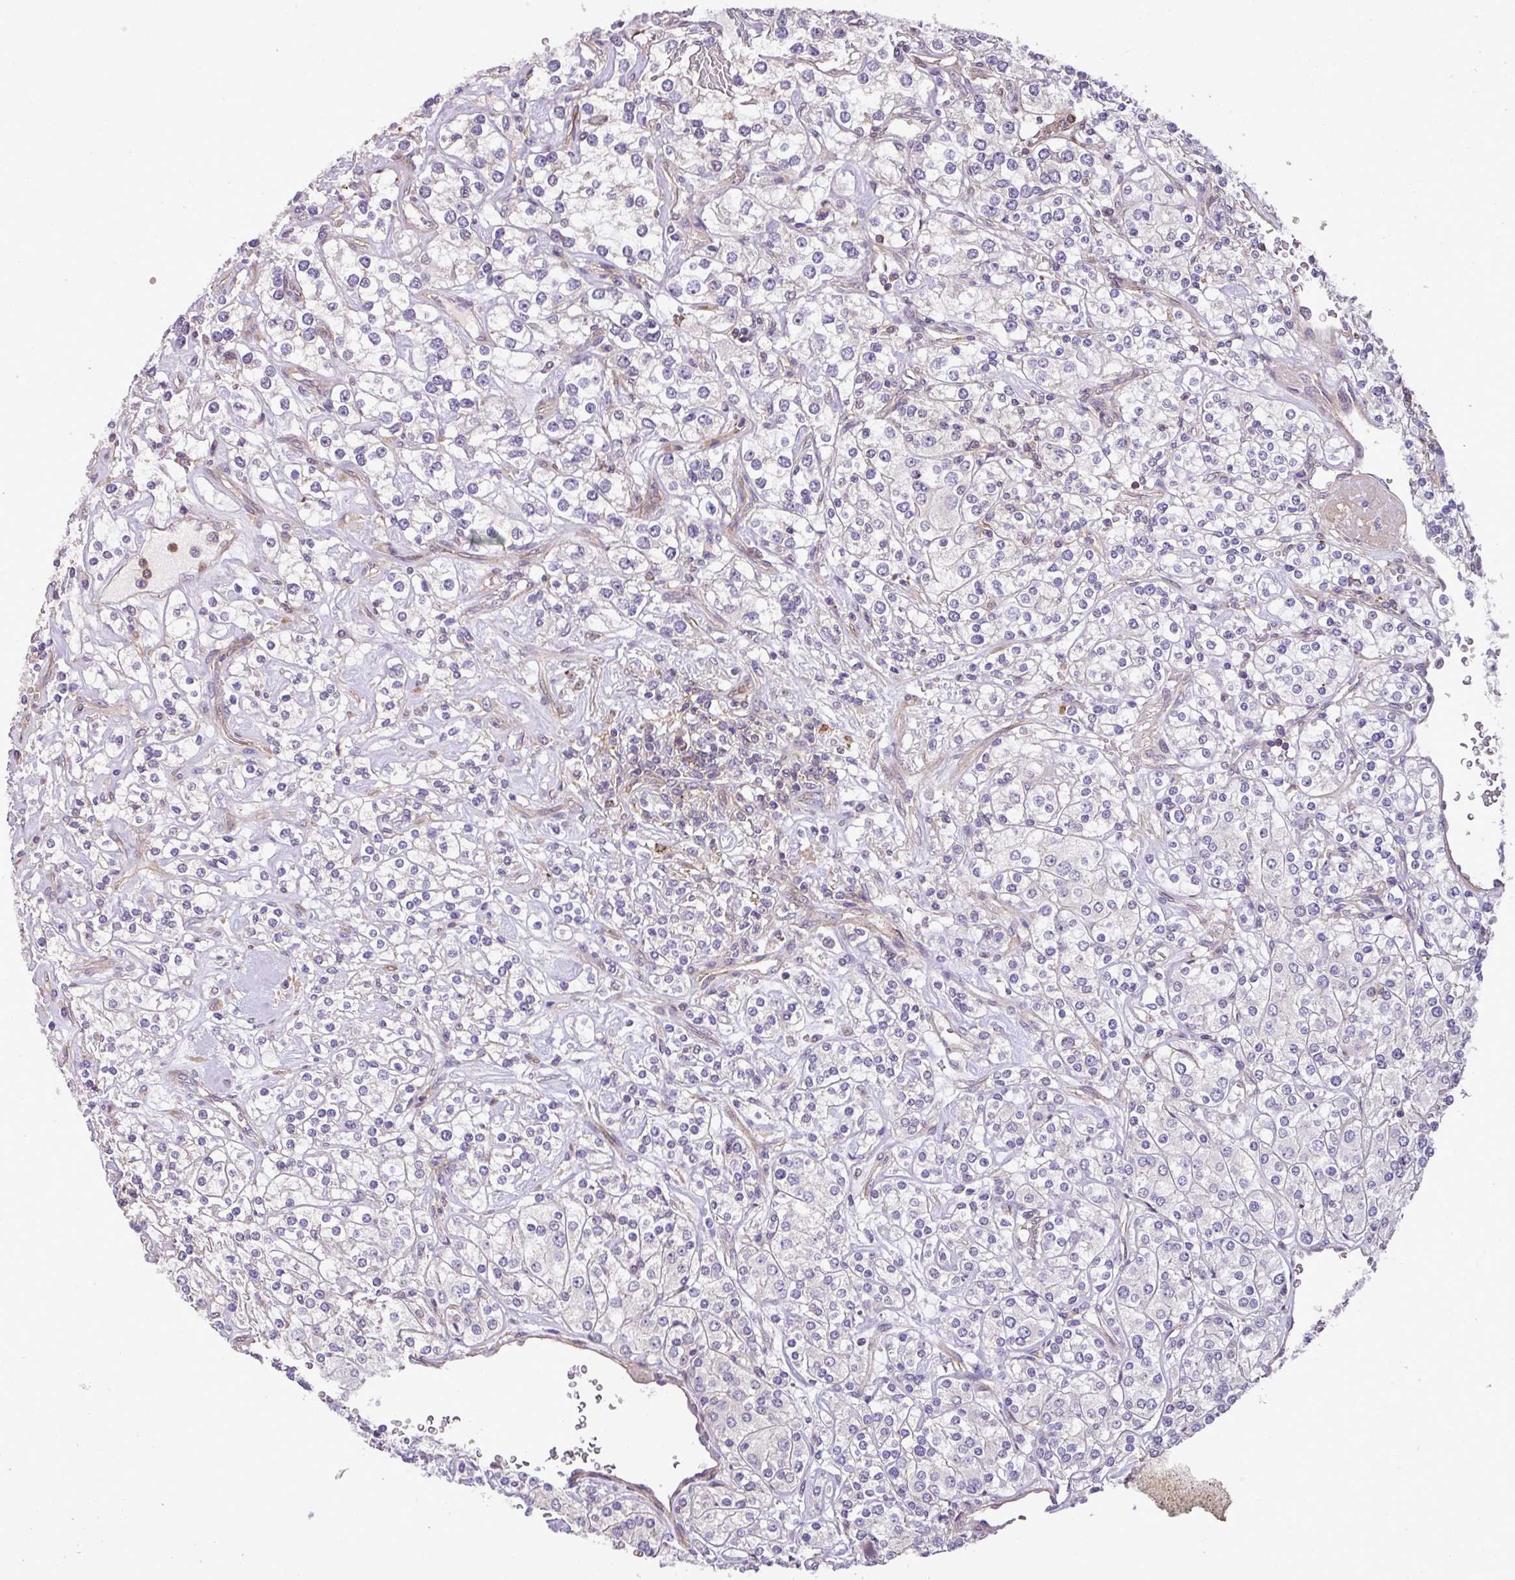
{"staining": {"intensity": "negative", "quantity": "none", "location": "none"}, "tissue": "renal cancer", "cell_type": "Tumor cells", "image_type": "cancer", "snomed": [{"axis": "morphology", "description": "Adenocarcinoma, NOS"}, {"axis": "topography", "description": "Kidney"}], "caption": "High magnification brightfield microscopy of renal cancer stained with DAB (brown) and counterstained with hematoxylin (blue): tumor cells show no significant positivity.", "gene": "CASS4", "patient": {"sex": "male", "age": 77}}